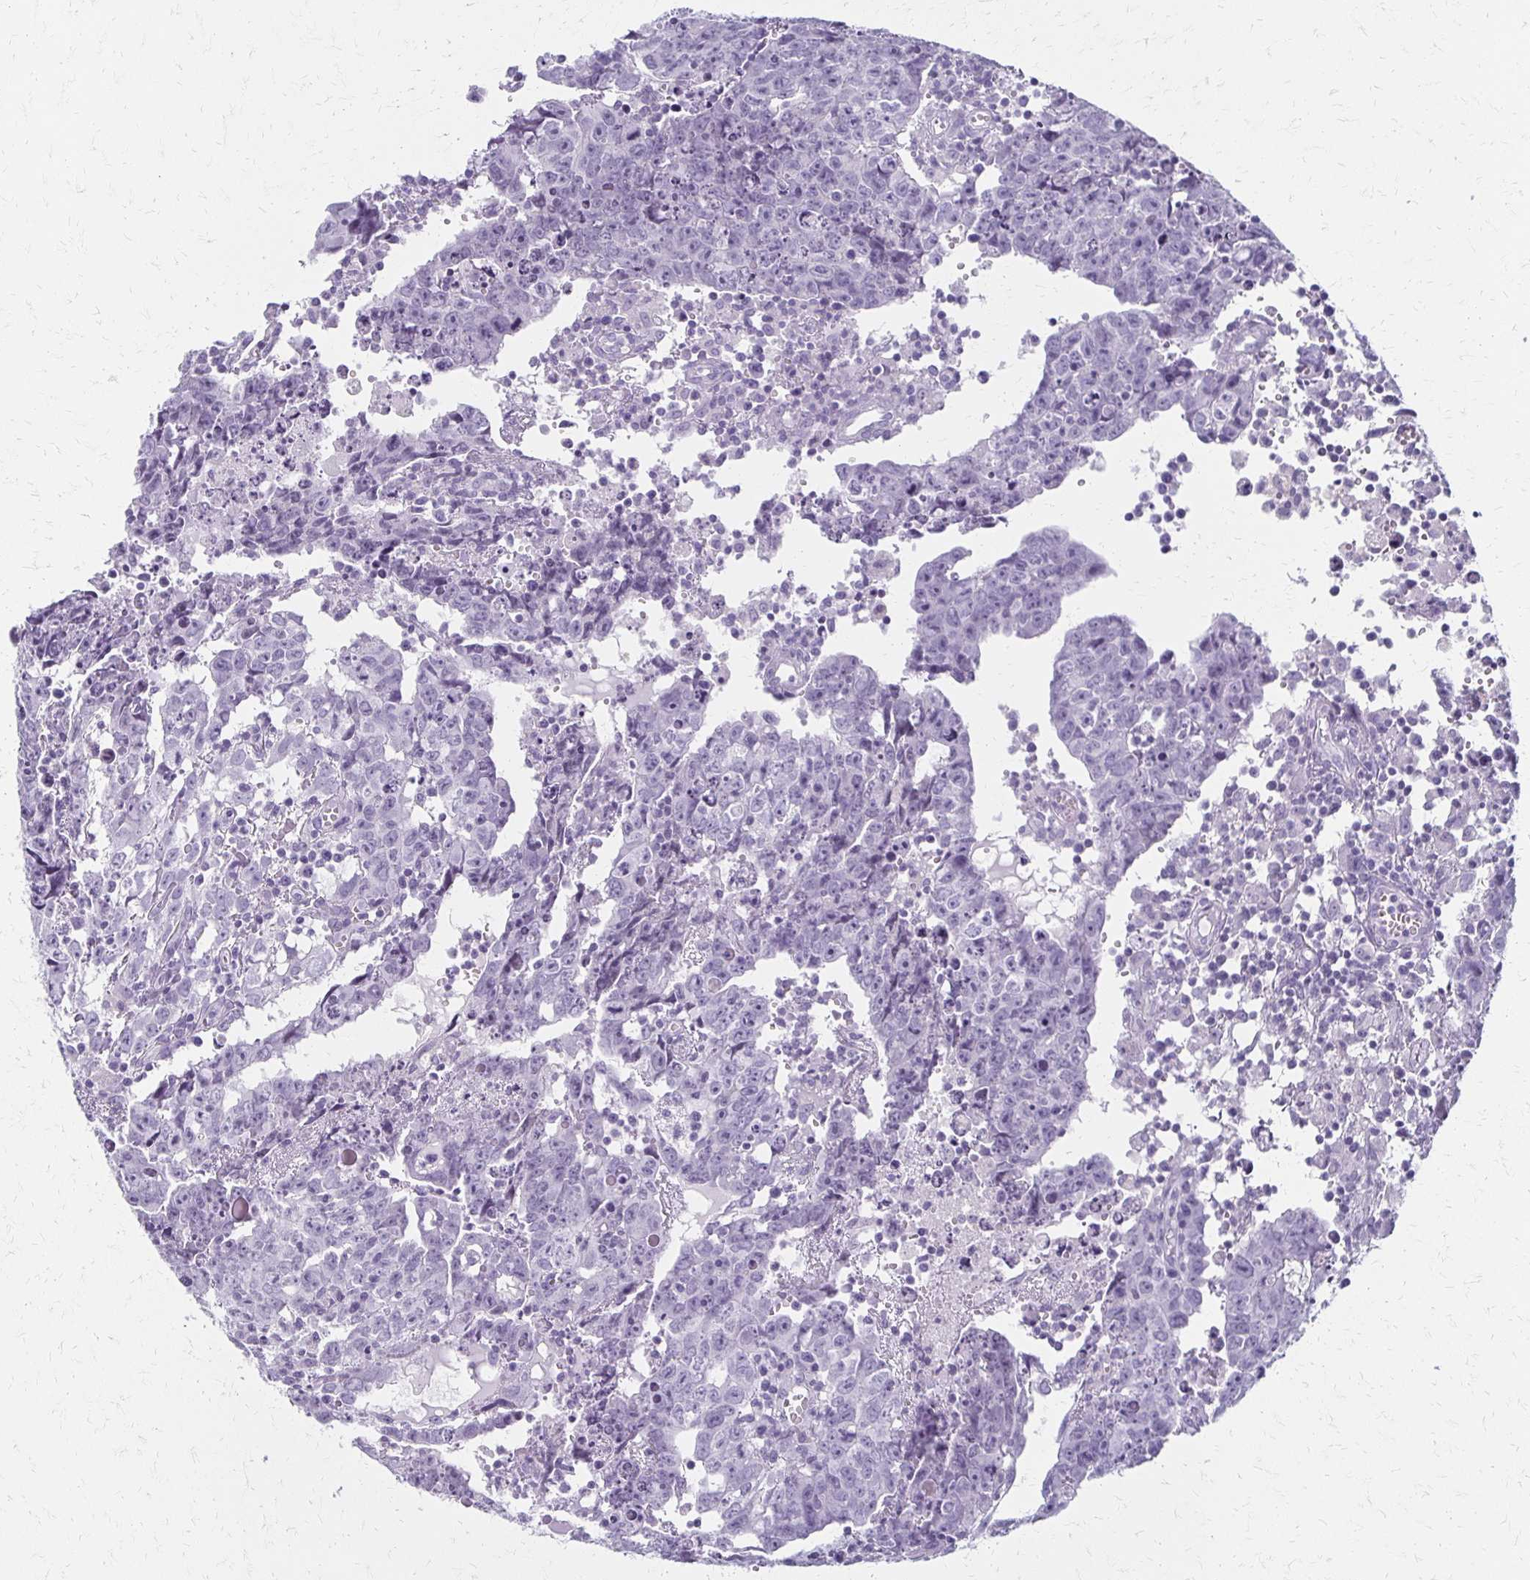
{"staining": {"intensity": "negative", "quantity": "none", "location": "none"}, "tissue": "testis cancer", "cell_type": "Tumor cells", "image_type": "cancer", "snomed": [{"axis": "morphology", "description": "Carcinoma, Embryonal, NOS"}, {"axis": "topography", "description": "Testis"}], "caption": "High power microscopy image of an immunohistochemistry photomicrograph of testis embryonal carcinoma, revealing no significant positivity in tumor cells.", "gene": "IVL", "patient": {"sex": "male", "age": 22}}